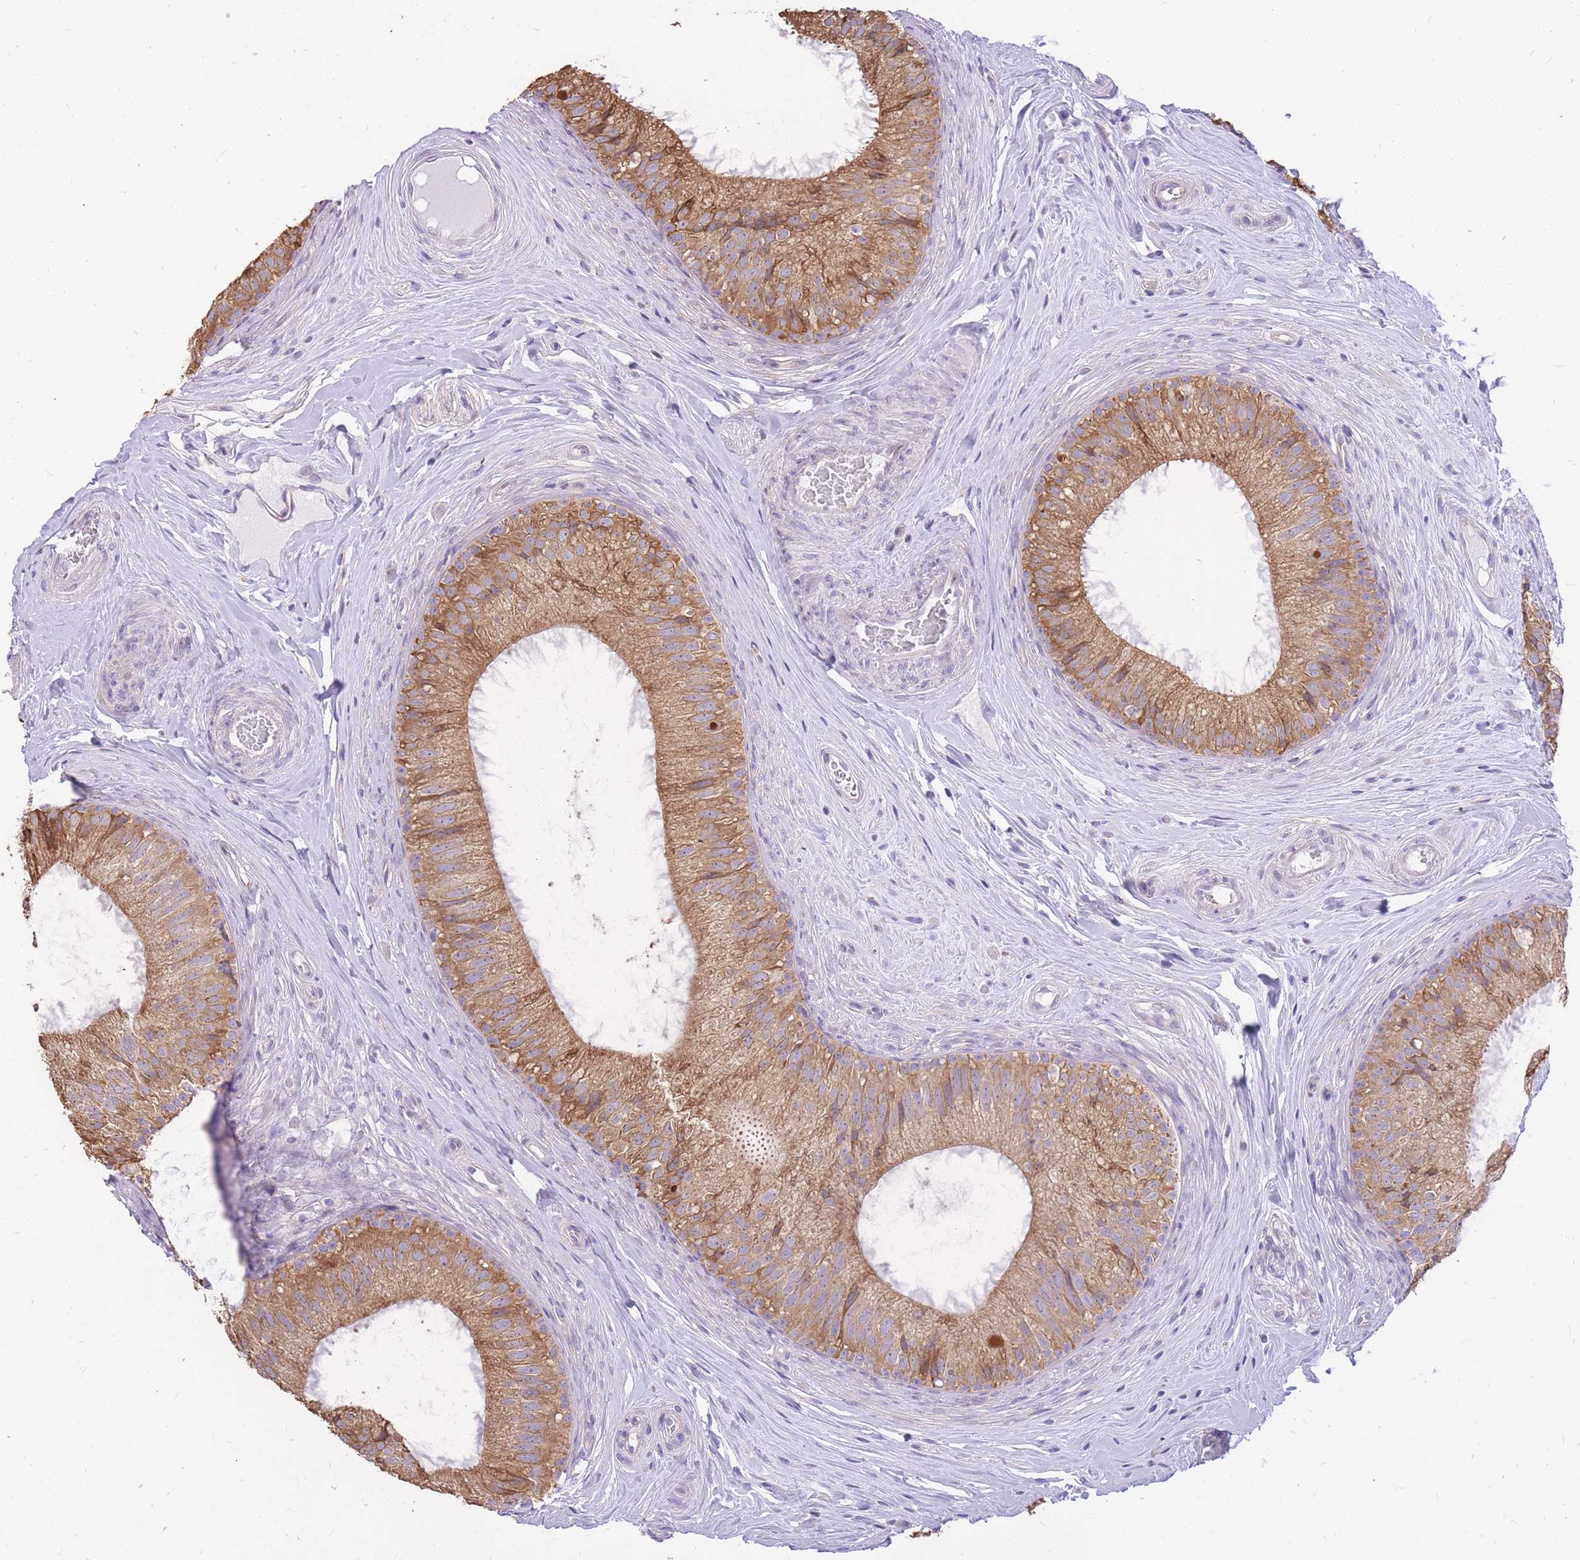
{"staining": {"intensity": "moderate", "quantity": ">75%", "location": "cytoplasmic/membranous"}, "tissue": "epididymis", "cell_type": "Glandular cells", "image_type": "normal", "snomed": [{"axis": "morphology", "description": "Normal tissue, NOS"}, {"axis": "topography", "description": "Epididymis"}], "caption": "Immunohistochemistry (DAB) staining of unremarkable epididymis displays moderate cytoplasmic/membranous protein positivity in approximately >75% of glandular cells. The staining is performed using DAB brown chromogen to label protein expression. The nuclei are counter-stained blue using hematoxylin.", "gene": "TOPAZ1", "patient": {"sex": "male", "age": 34}}